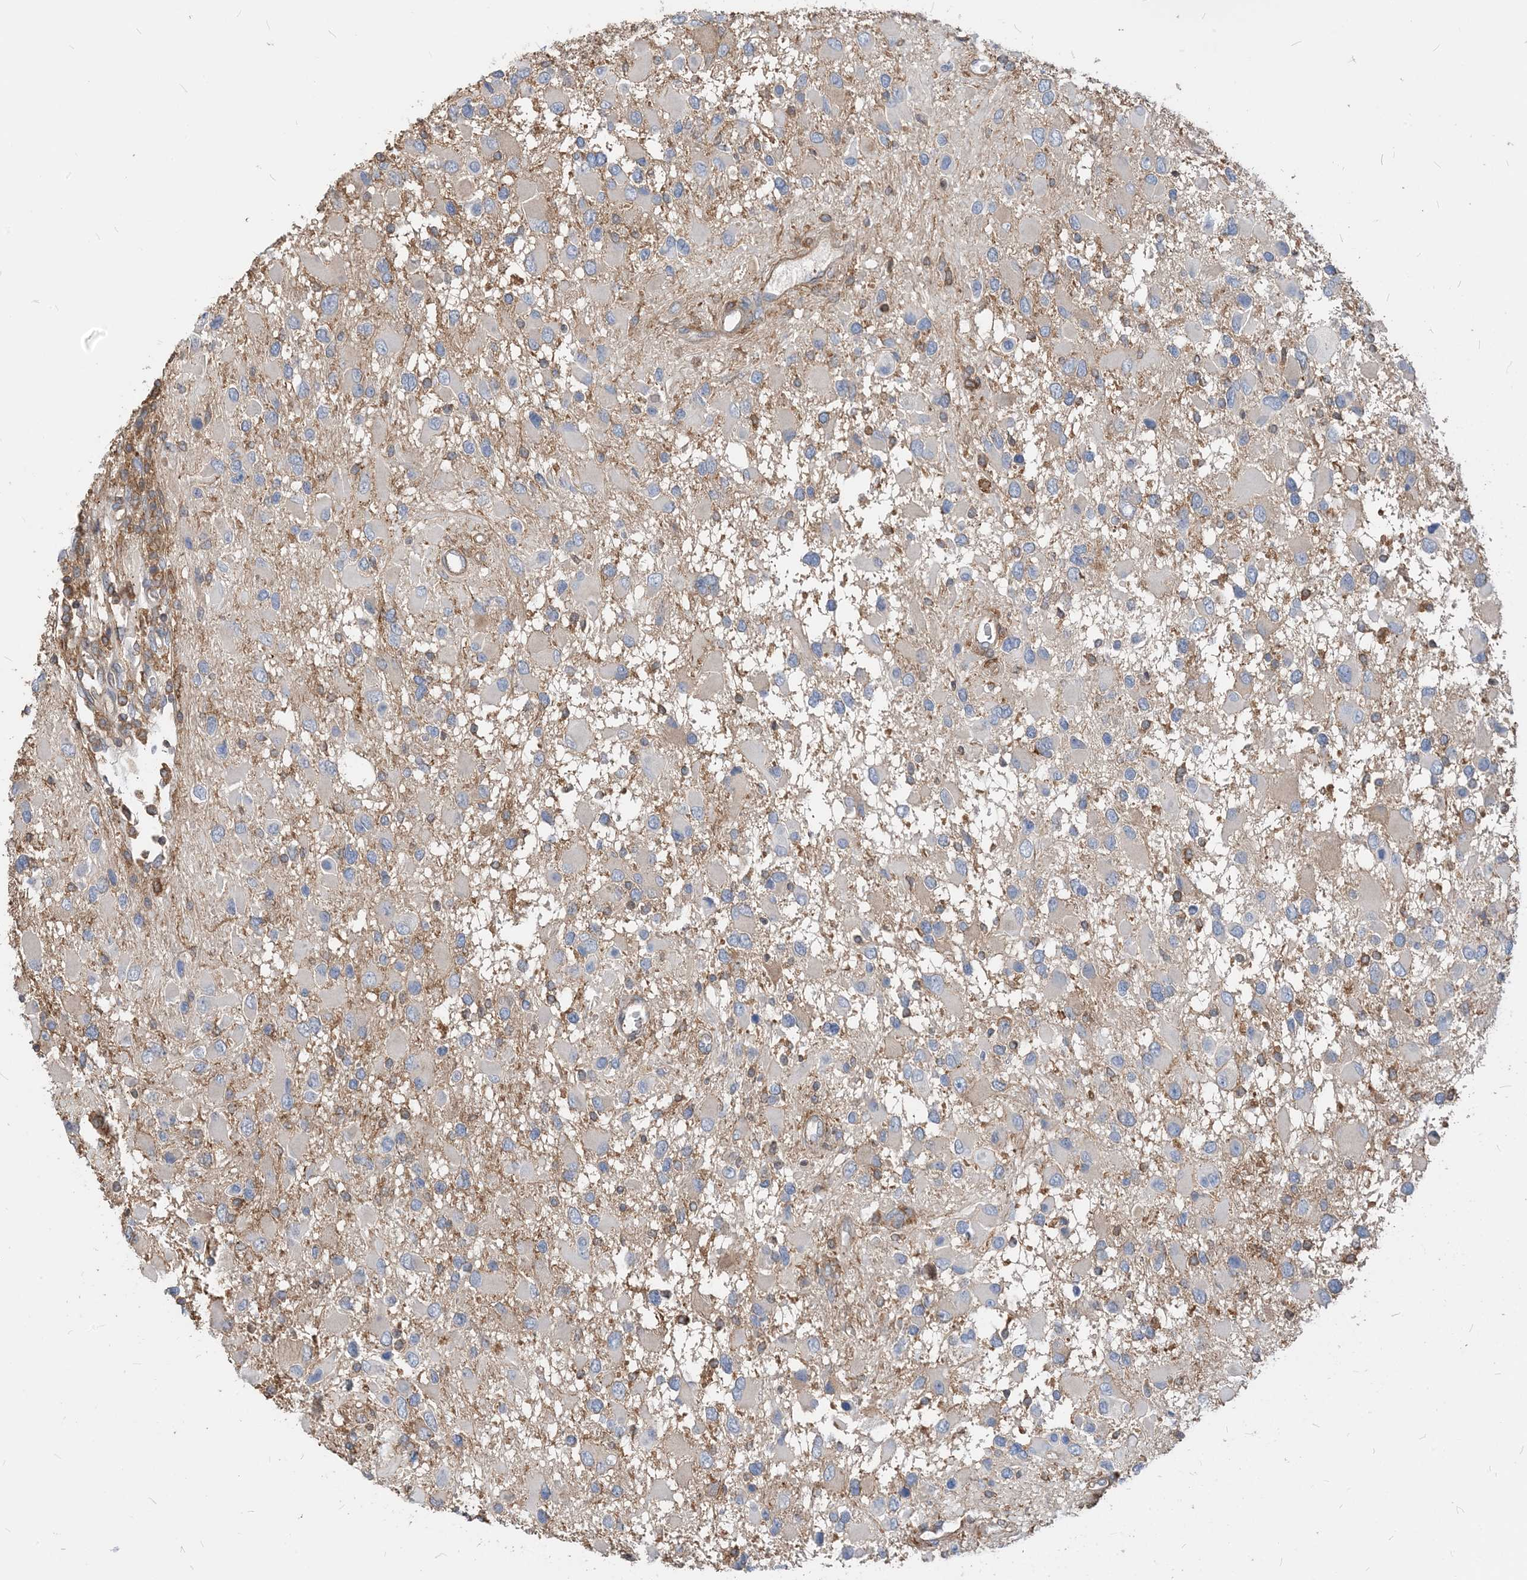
{"staining": {"intensity": "negative", "quantity": "none", "location": "none"}, "tissue": "glioma", "cell_type": "Tumor cells", "image_type": "cancer", "snomed": [{"axis": "morphology", "description": "Glioma, malignant, High grade"}, {"axis": "topography", "description": "Brain"}], "caption": "Micrograph shows no protein staining in tumor cells of malignant glioma (high-grade) tissue.", "gene": "PARVG", "patient": {"sex": "male", "age": 53}}